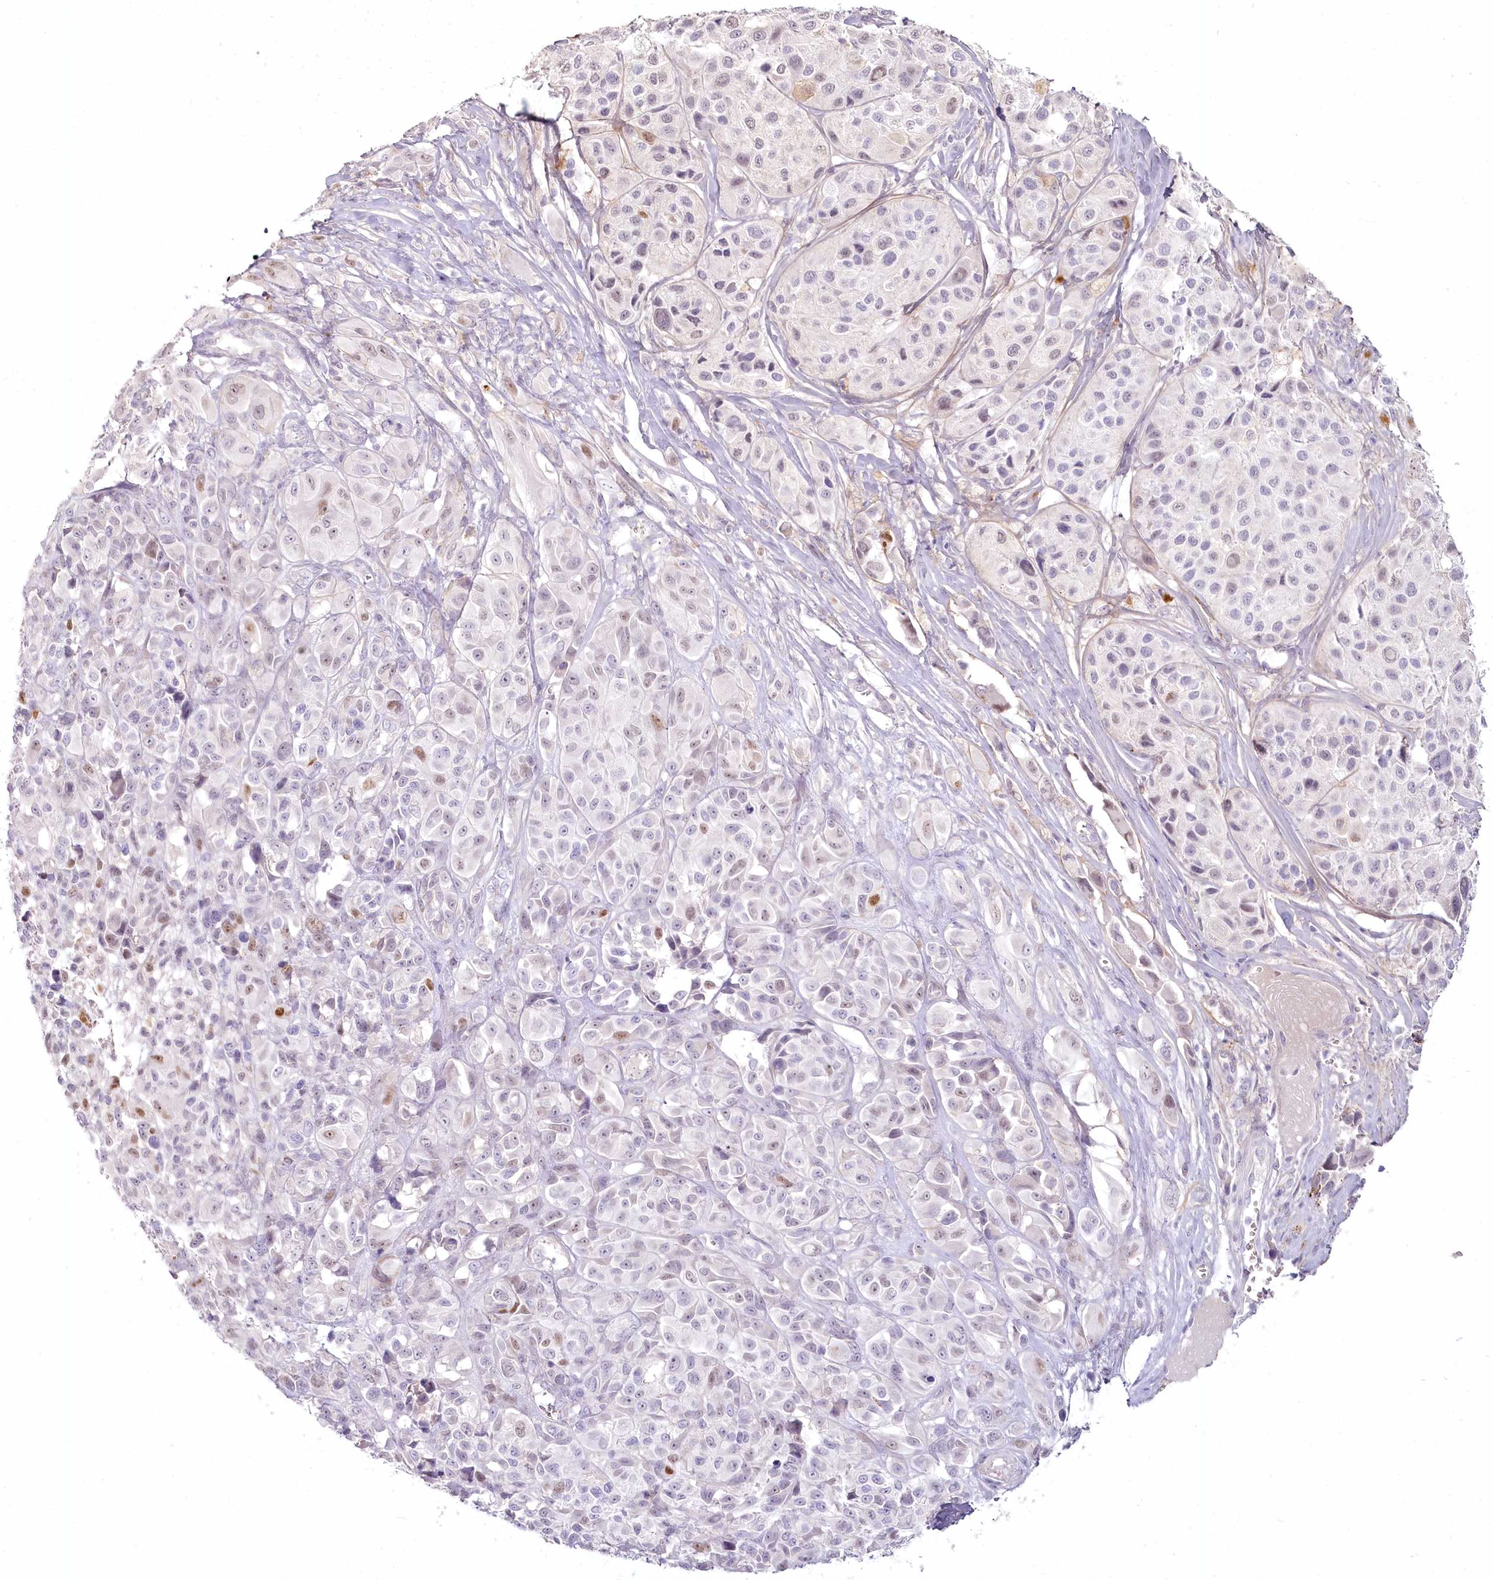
{"staining": {"intensity": "moderate", "quantity": "<25%", "location": "nuclear"}, "tissue": "melanoma", "cell_type": "Tumor cells", "image_type": "cancer", "snomed": [{"axis": "morphology", "description": "Malignant melanoma, NOS"}, {"axis": "topography", "description": "Skin of trunk"}], "caption": "Immunohistochemistry of malignant melanoma shows low levels of moderate nuclear positivity in about <25% of tumor cells.", "gene": "USP11", "patient": {"sex": "male", "age": 71}}